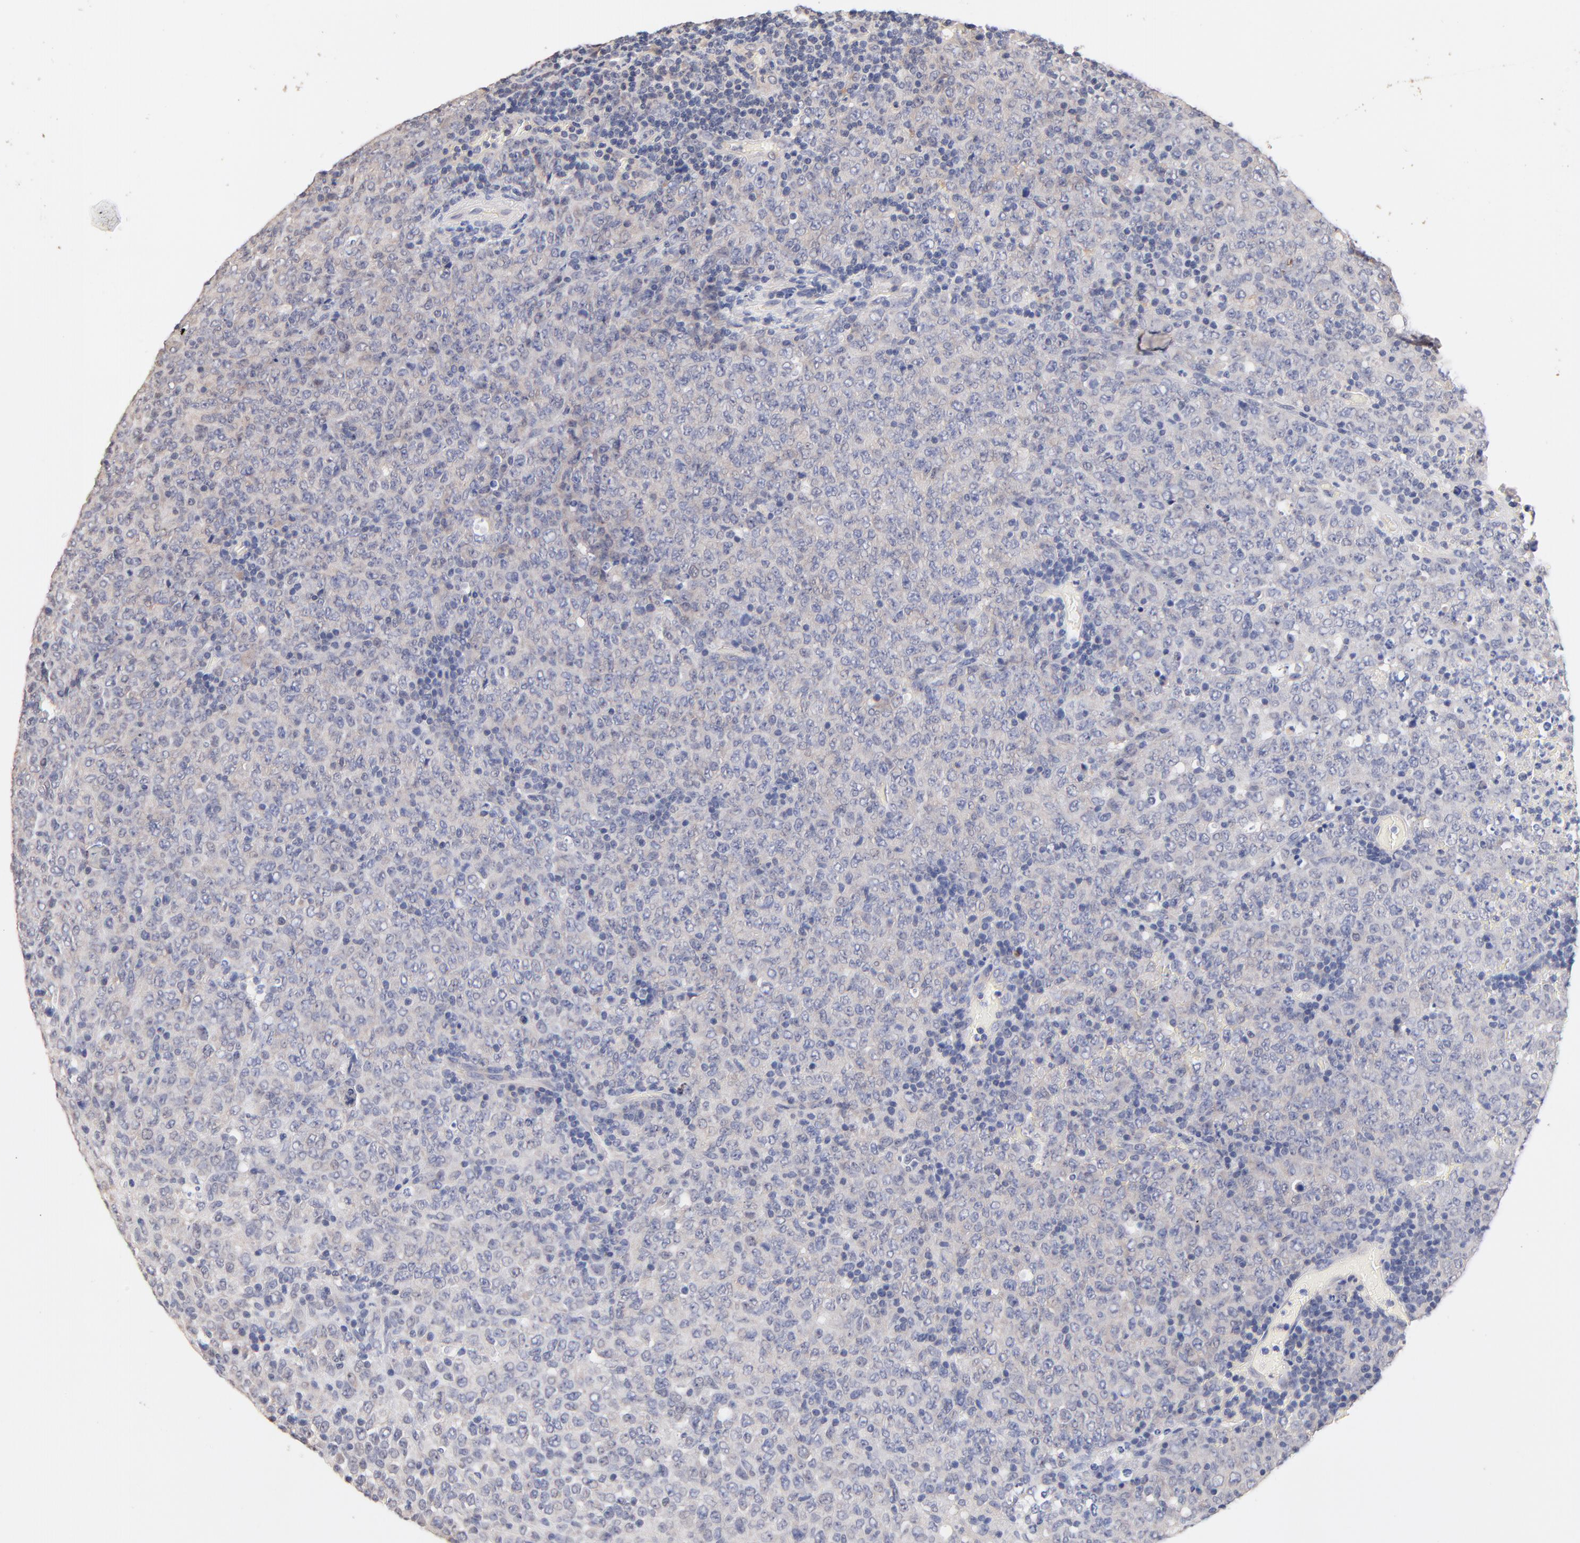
{"staining": {"intensity": "negative", "quantity": "none", "location": "none"}, "tissue": "lymphoma", "cell_type": "Tumor cells", "image_type": "cancer", "snomed": [{"axis": "morphology", "description": "Malignant lymphoma, non-Hodgkin's type, High grade"}, {"axis": "topography", "description": "Tonsil"}], "caption": "Immunohistochemistry (IHC) image of neoplastic tissue: lymphoma stained with DAB (3,3'-diaminobenzidine) reveals no significant protein expression in tumor cells. Nuclei are stained in blue.", "gene": "RIBC2", "patient": {"sex": "female", "age": 36}}